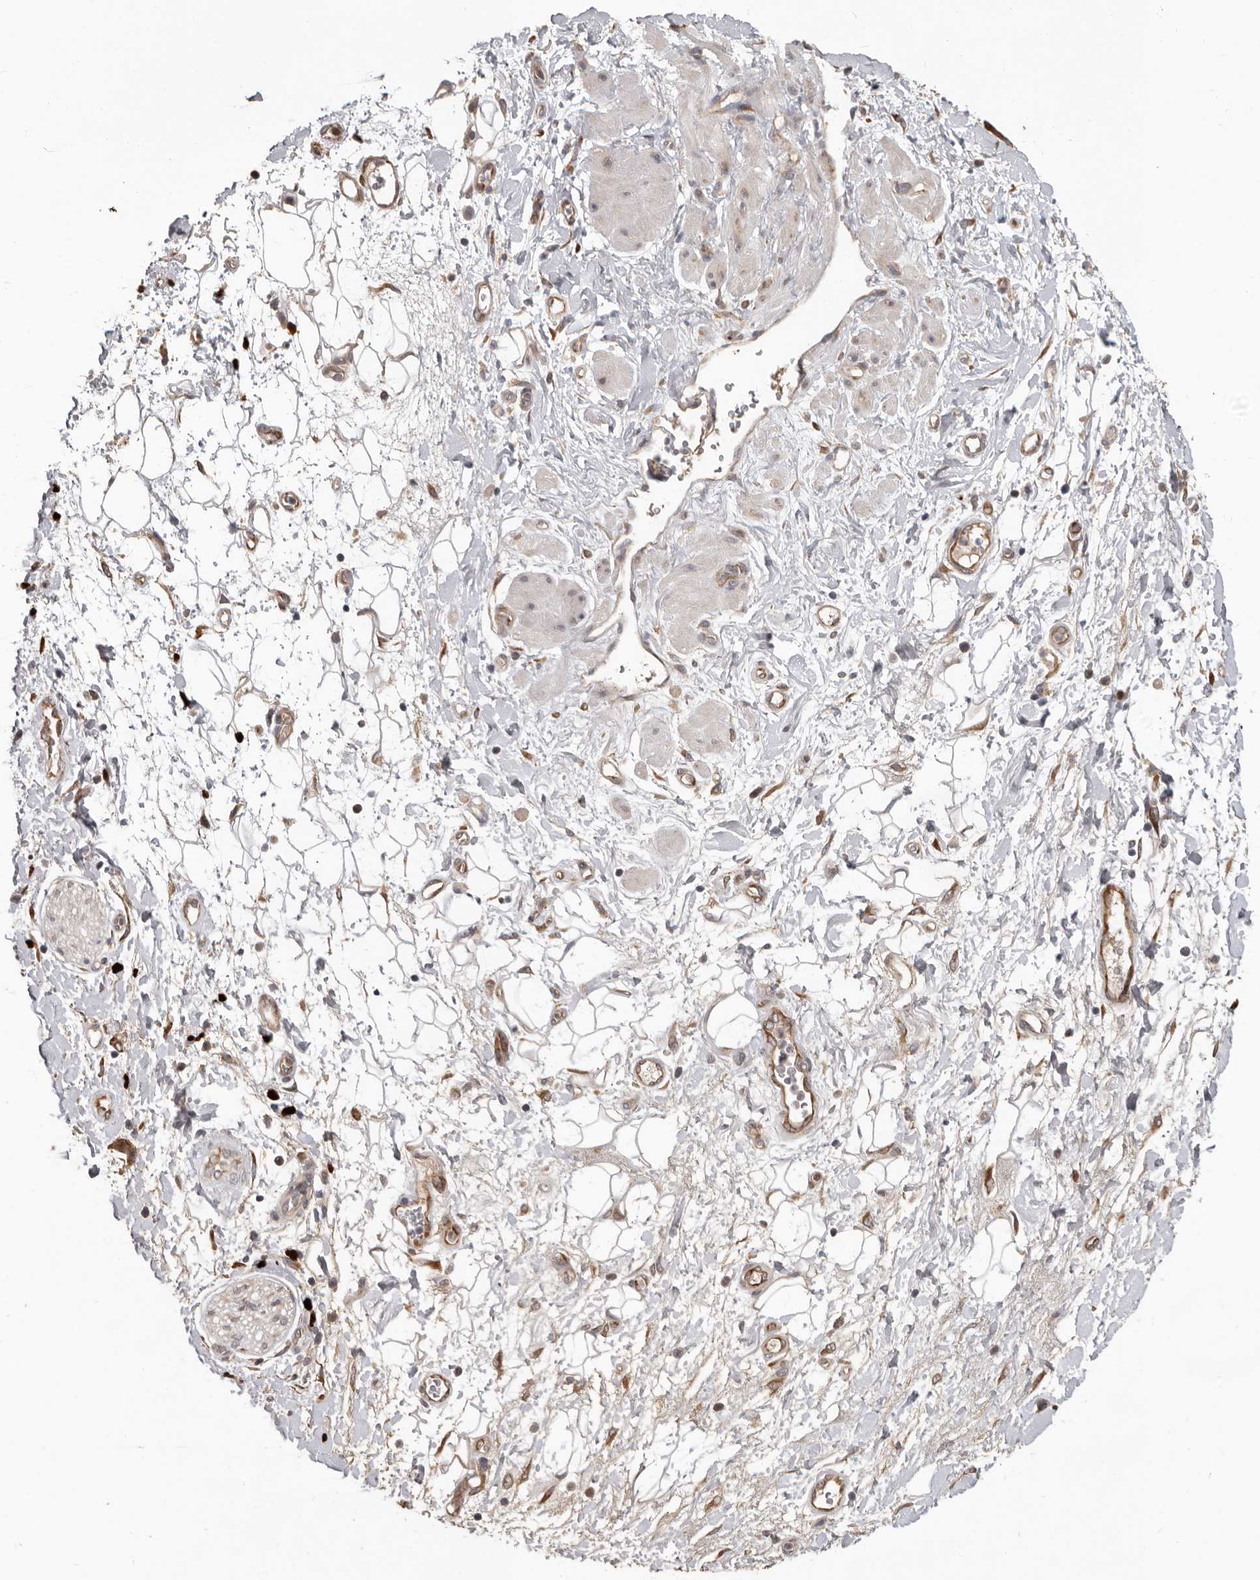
{"staining": {"intensity": "weak", "quantity": "<25%", "location": "cytoplasmic/membranous"}, "tissue": "adipose tissue", "cell_type": "Adipocytes", "image_type": "normal", "snomed": [{"axis": "morphology", "description": "Normal tissue, NOS"}, {"axis": "morphology", "description": "Adenocarcinoma, NOS"}, {"axis": "topography", "description": "Pancreas"}, {"axis": "topography", "description": "Peripheral nerve tissue"}], "caption": "IHC histopathology image of normal human adipose tissue stained for a protein (brown), which shows no staining in adipocytes. Nuclei are stained in blue.", "gene": "MTF1", "patient": {"sex": "male", "age": 59}}